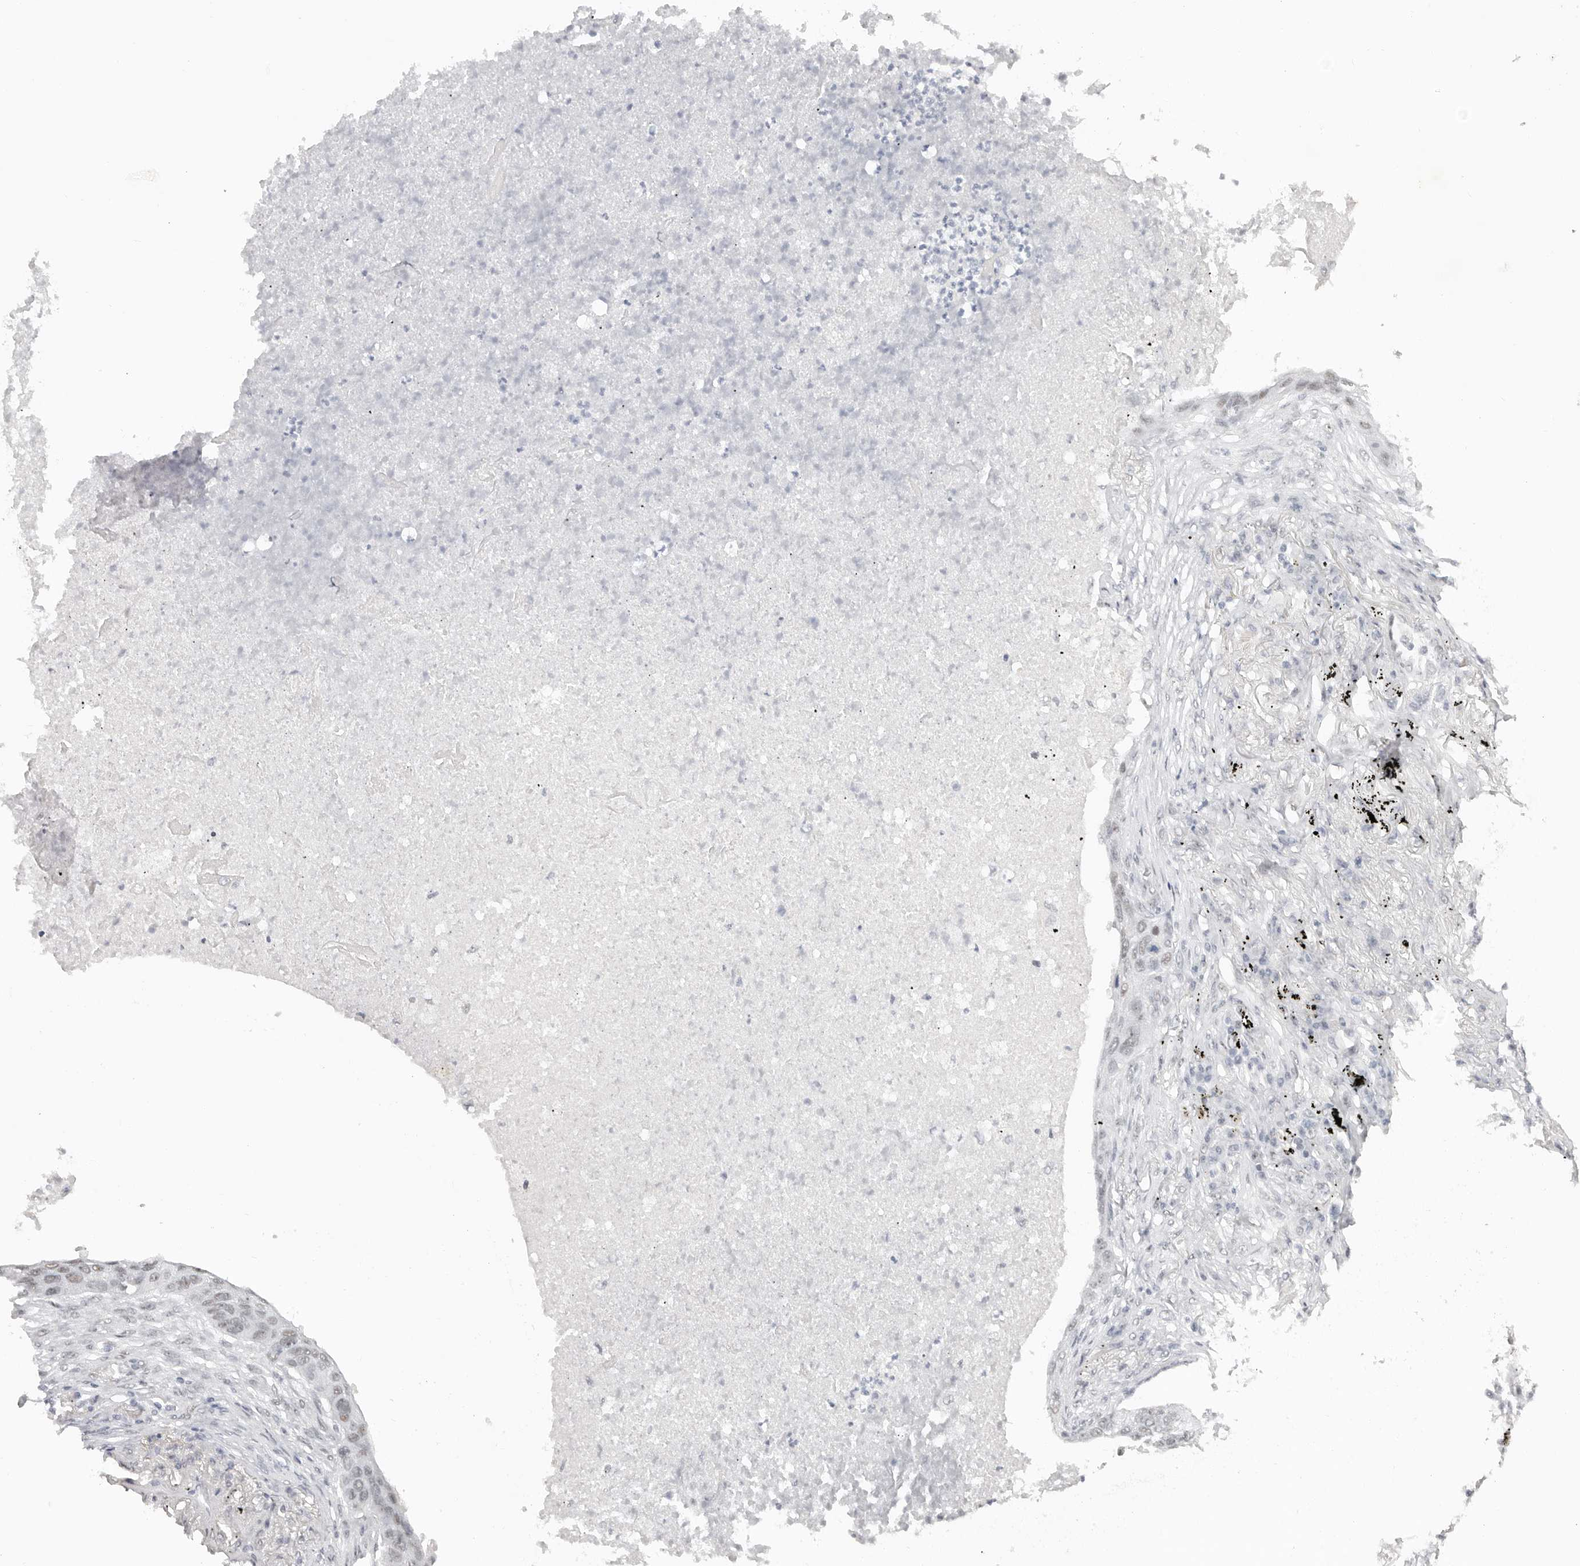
{"staining": {"intensity": "weak", "quantity": "<25%", "location": "nuclear"}, "tissue": "lung cancer", "cell_type": "Tumor cells", "image_type": "cancer", "snomed": [{"axis": "morphology", "description": "Squamous cell carcinoma, NOS"}, {"axis": "topography", "description": "Lung"}], "caption": "This is an immunohistochemistry (IHC) photomicrograph of human lung squamous cell carcinoma. There is no expression in tumor cells.", "gene": "LARP7", "patient": {"sex": "female", "age": 63}}